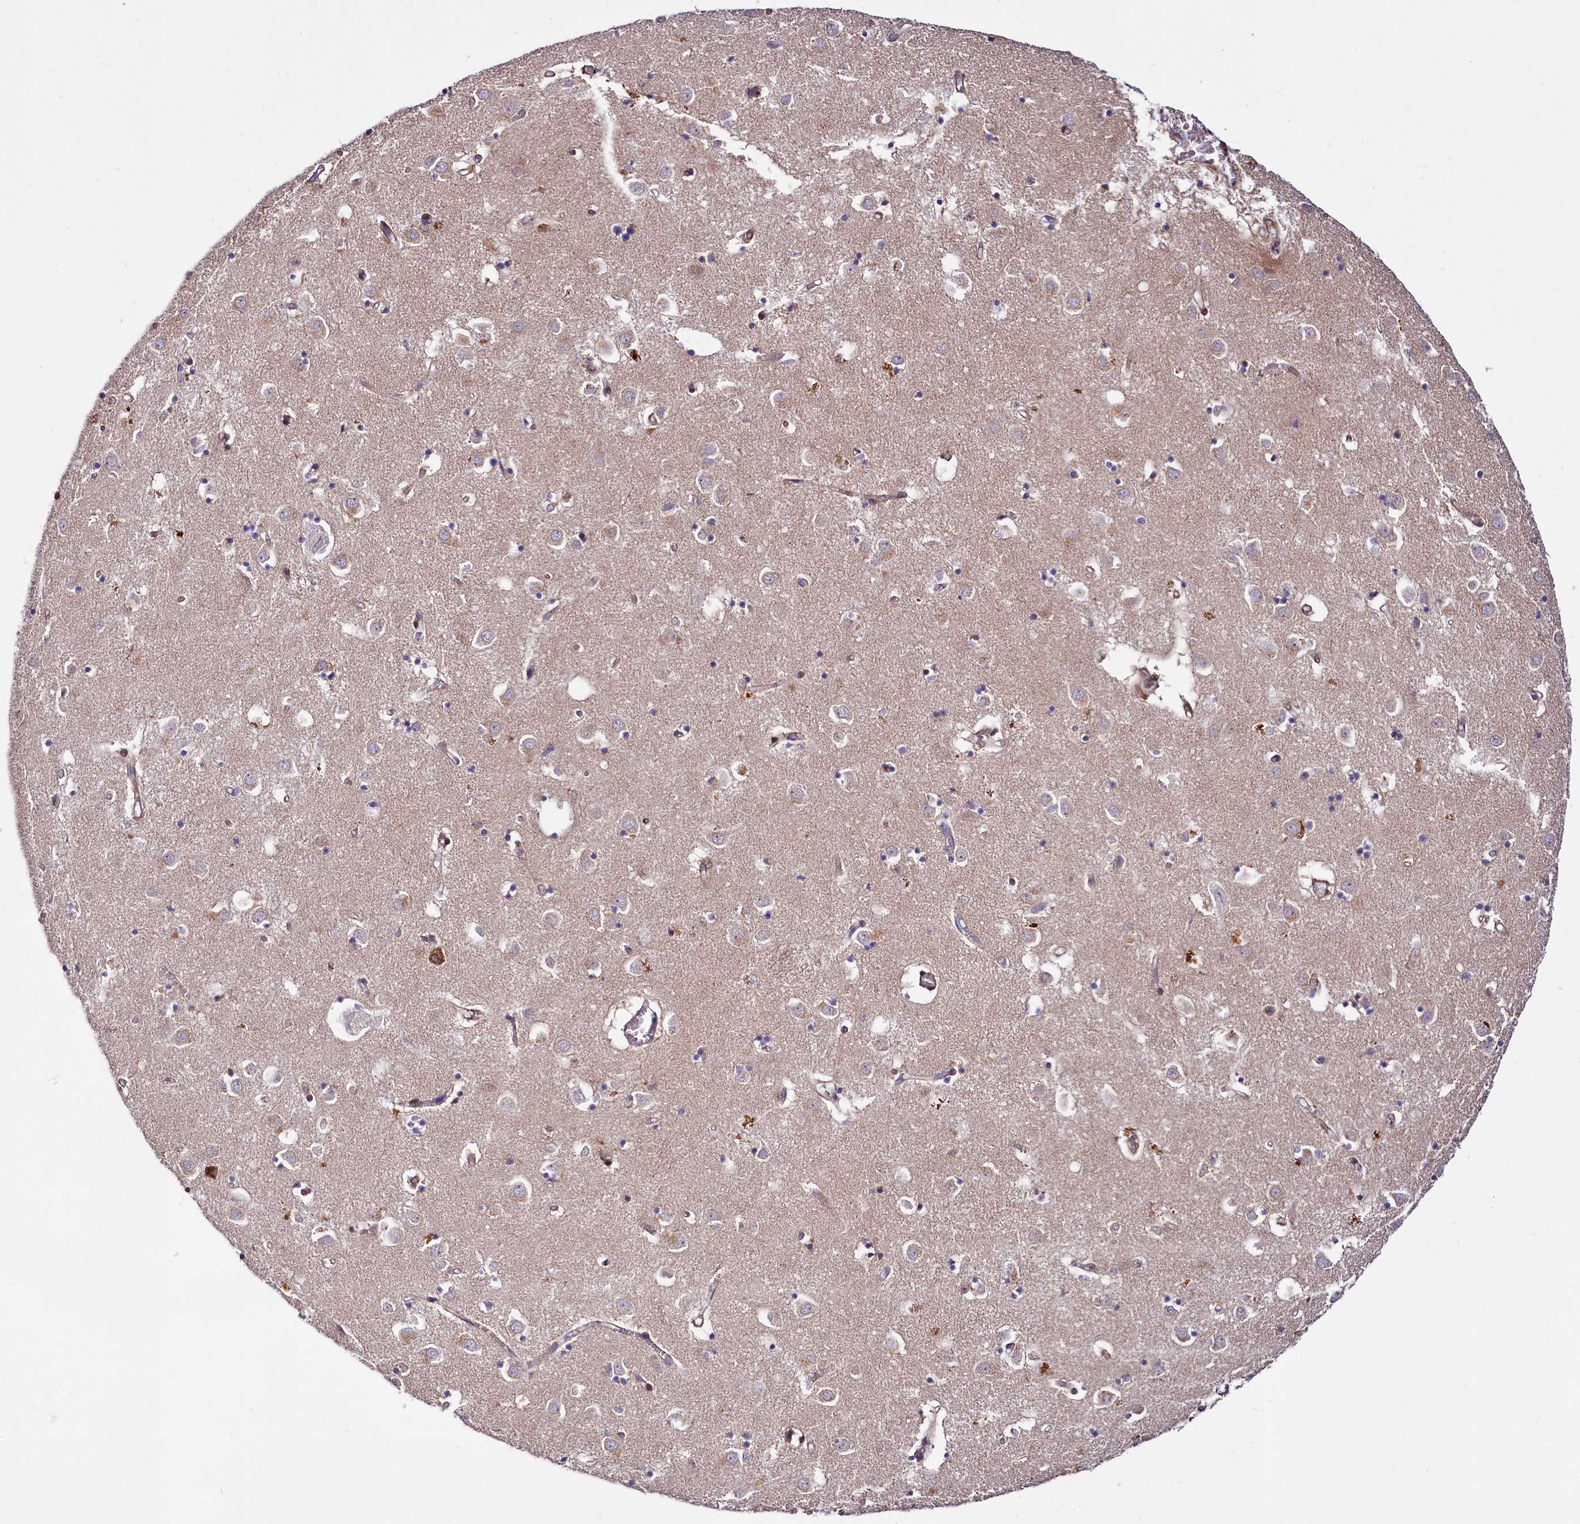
{"staining": {"intensity": "moderate", "quantity": "<25%", "location": "cytoplasmic/membranous"}, "tissue": "caudate", "cell_type": "Glial cells", "image_type": "normal", "snomed": [{"axis": "morphology", "description": "Normal tissue, NOS"}, {"axis": "topography", "description": "Lateral ventricle wall"}], "caption": "Brown immunohistochemical staining in unremarkable human caudate demonstrates moderate cytoplasmic/membranous staining in about <25% of glial cells.", "gene": "PDZRN3", "patient": {"sex": "male", "age": 70}}